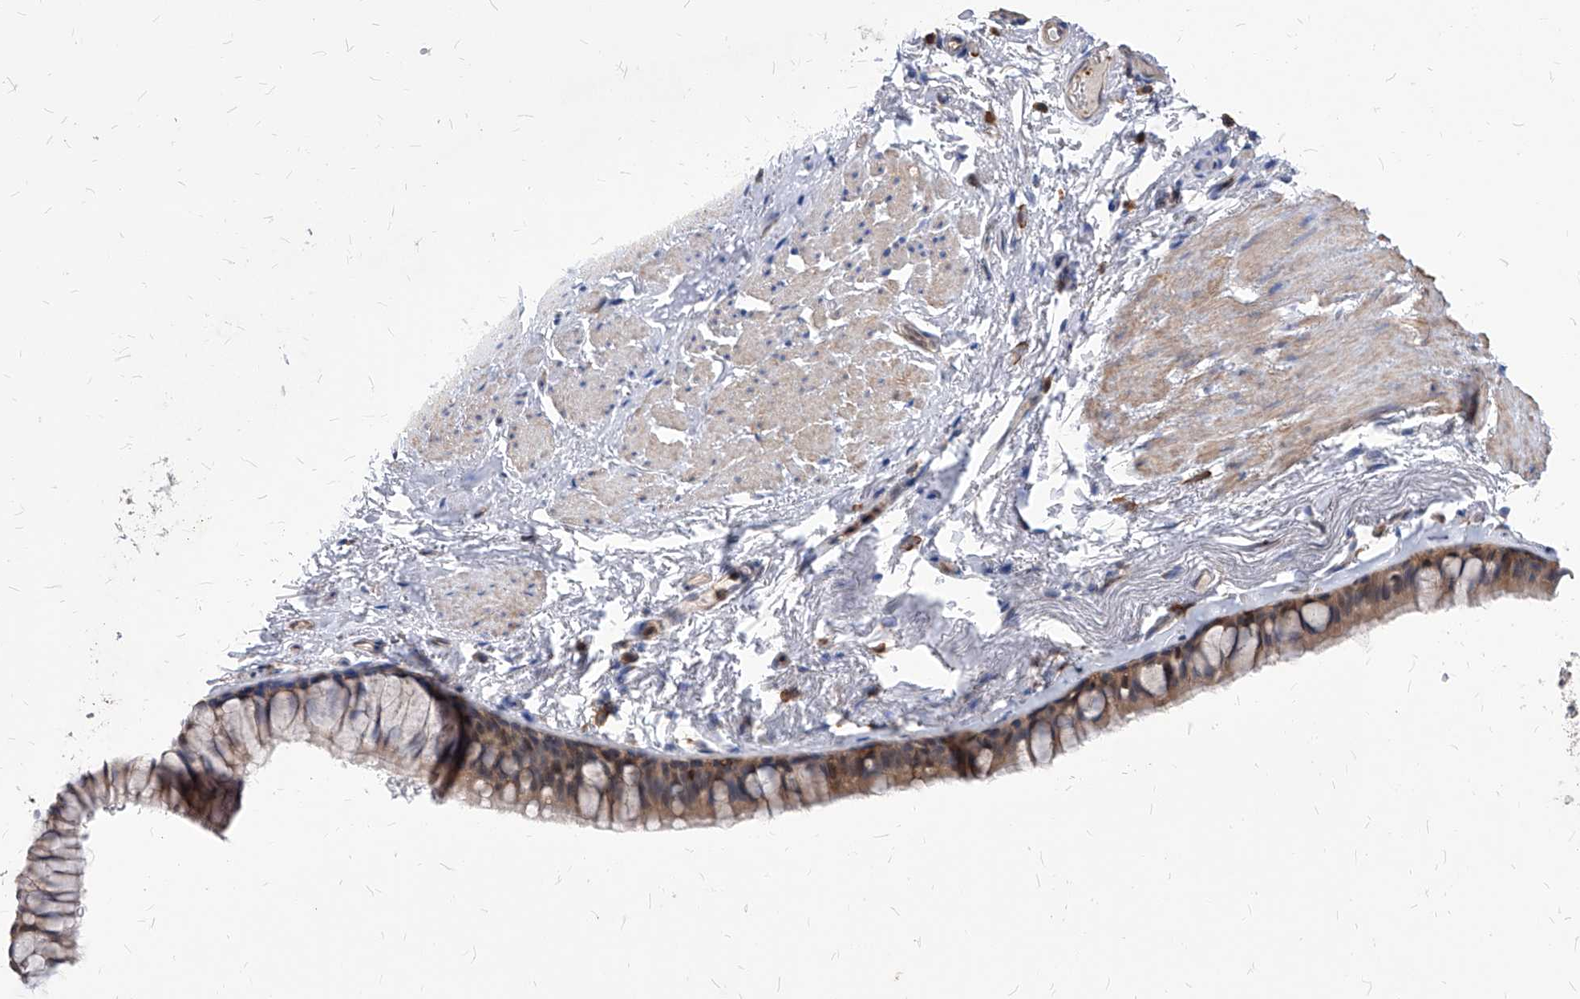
{"staining": {"intensity": "moderate", "quantity": "25%-75%", "location": "cytoplasmic/membranous"}, "tissue": "bronchus", "cell_type": "Respiratory epithelial cells", "image_type": "normal", "snomed": [{"axis": "morphology", "description": "Normal tissue, NOS"}, {"axis": "topography", "description": "Cartilage tissue"}, {"axis": "topography", "description": "Bronchus"}], "caption": "Immunohistochemical staining of benign human bronchus demonstrates 25%-75% levels of moderate cytoplasmic/membranous protein positivity in approximately 25%-75% of respiratory epithelial cells.", "gene": "ABRACL", "patient": {"sex": "female", "age": 73}}